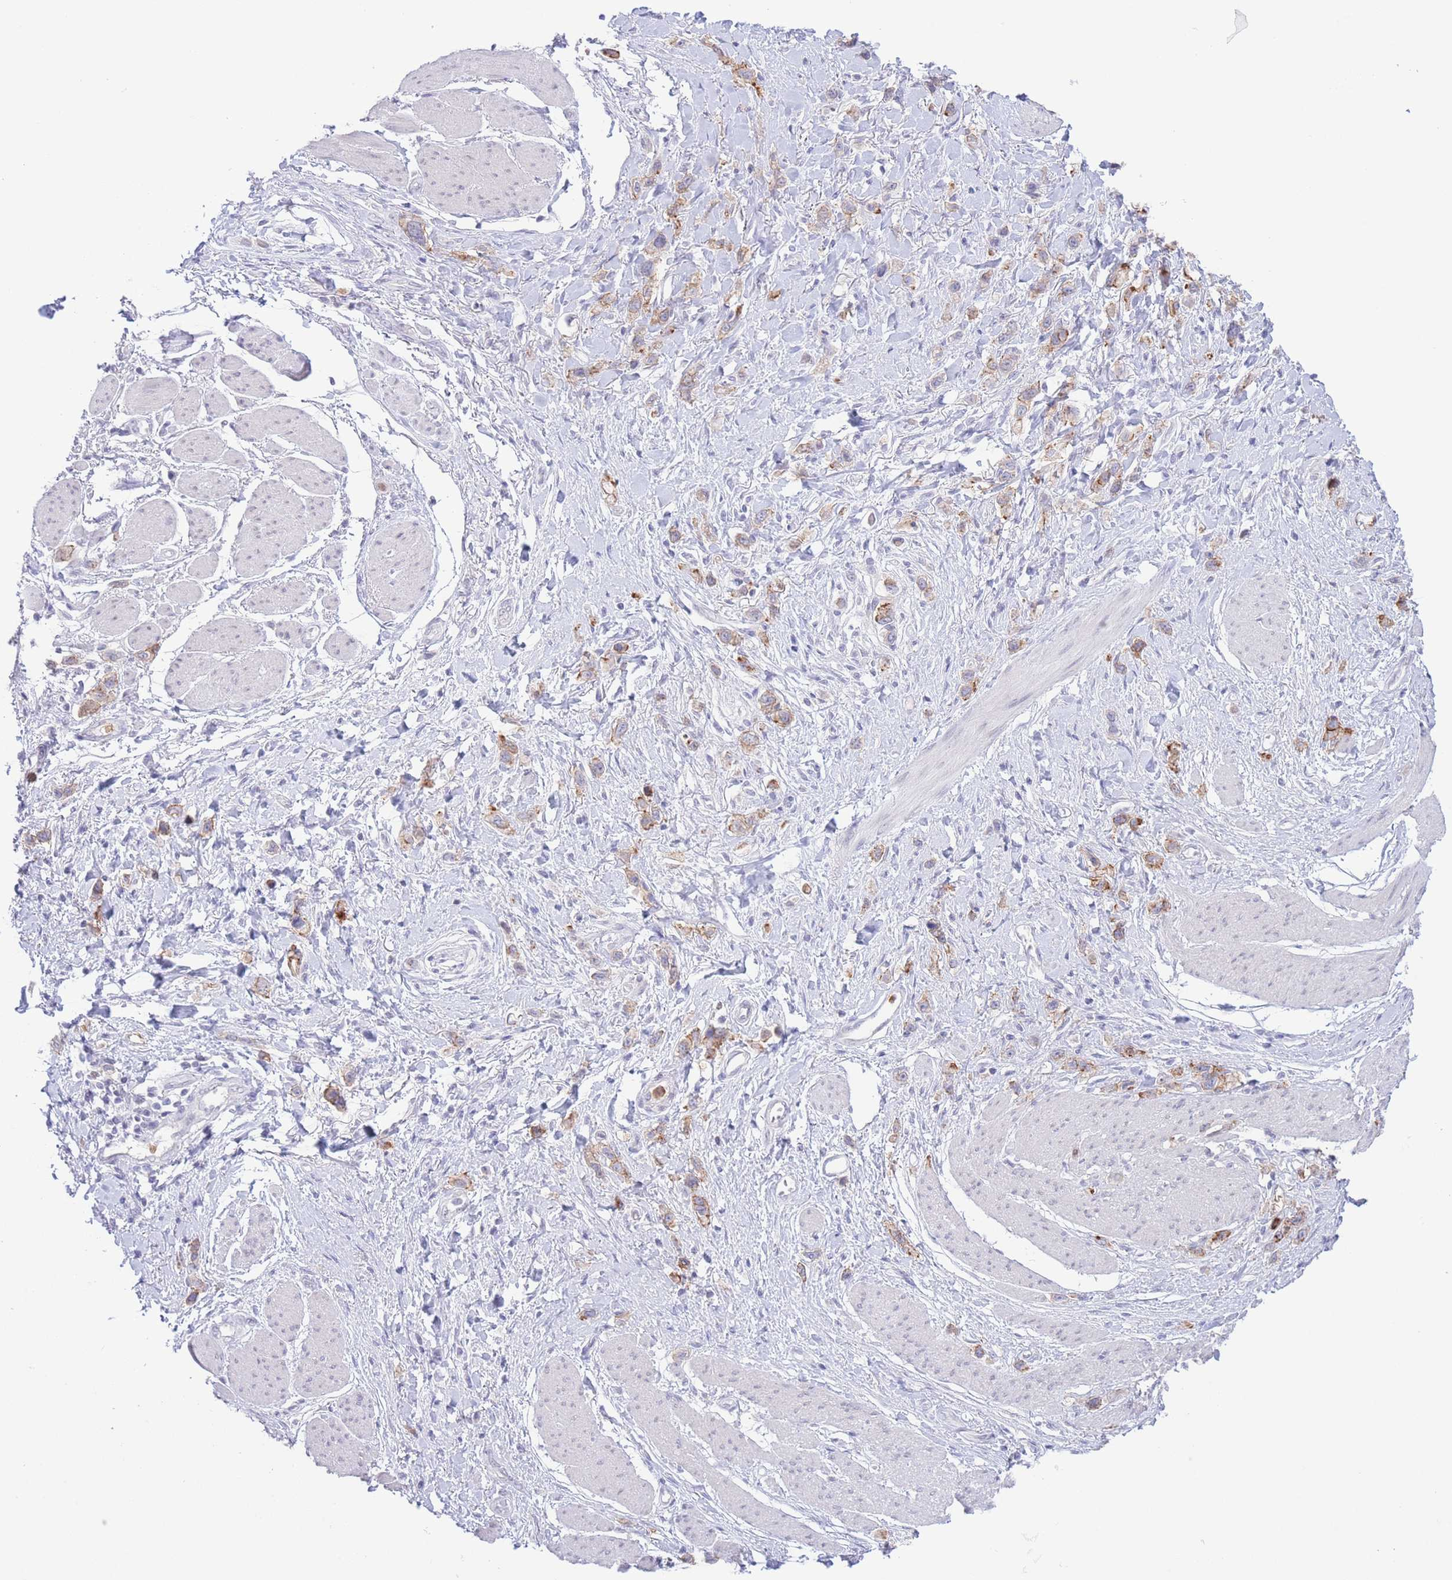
{"staining": {"intensity": "moderate", "quantity": "25%-75%", "location": "cytoplasmic/membranous"}, "tissue": "stomach cancer", "cell_type": "Tumor cells", "image_type": "cancer", "snomed": [{"axis": "morphology", "description": "Adenocarcinoma, NOS"}, {"axis": "topography", "description": "Stomach"}], "caption": "There is medium levels of moderate cytoplasmic/membranous expression in tumor cells of stomach adenocarcinoma, as demonstrated by immunohistochemical staining (brown color).", "gene": "LCLAT1", "patient": {"sex": "female", "age": 65}}